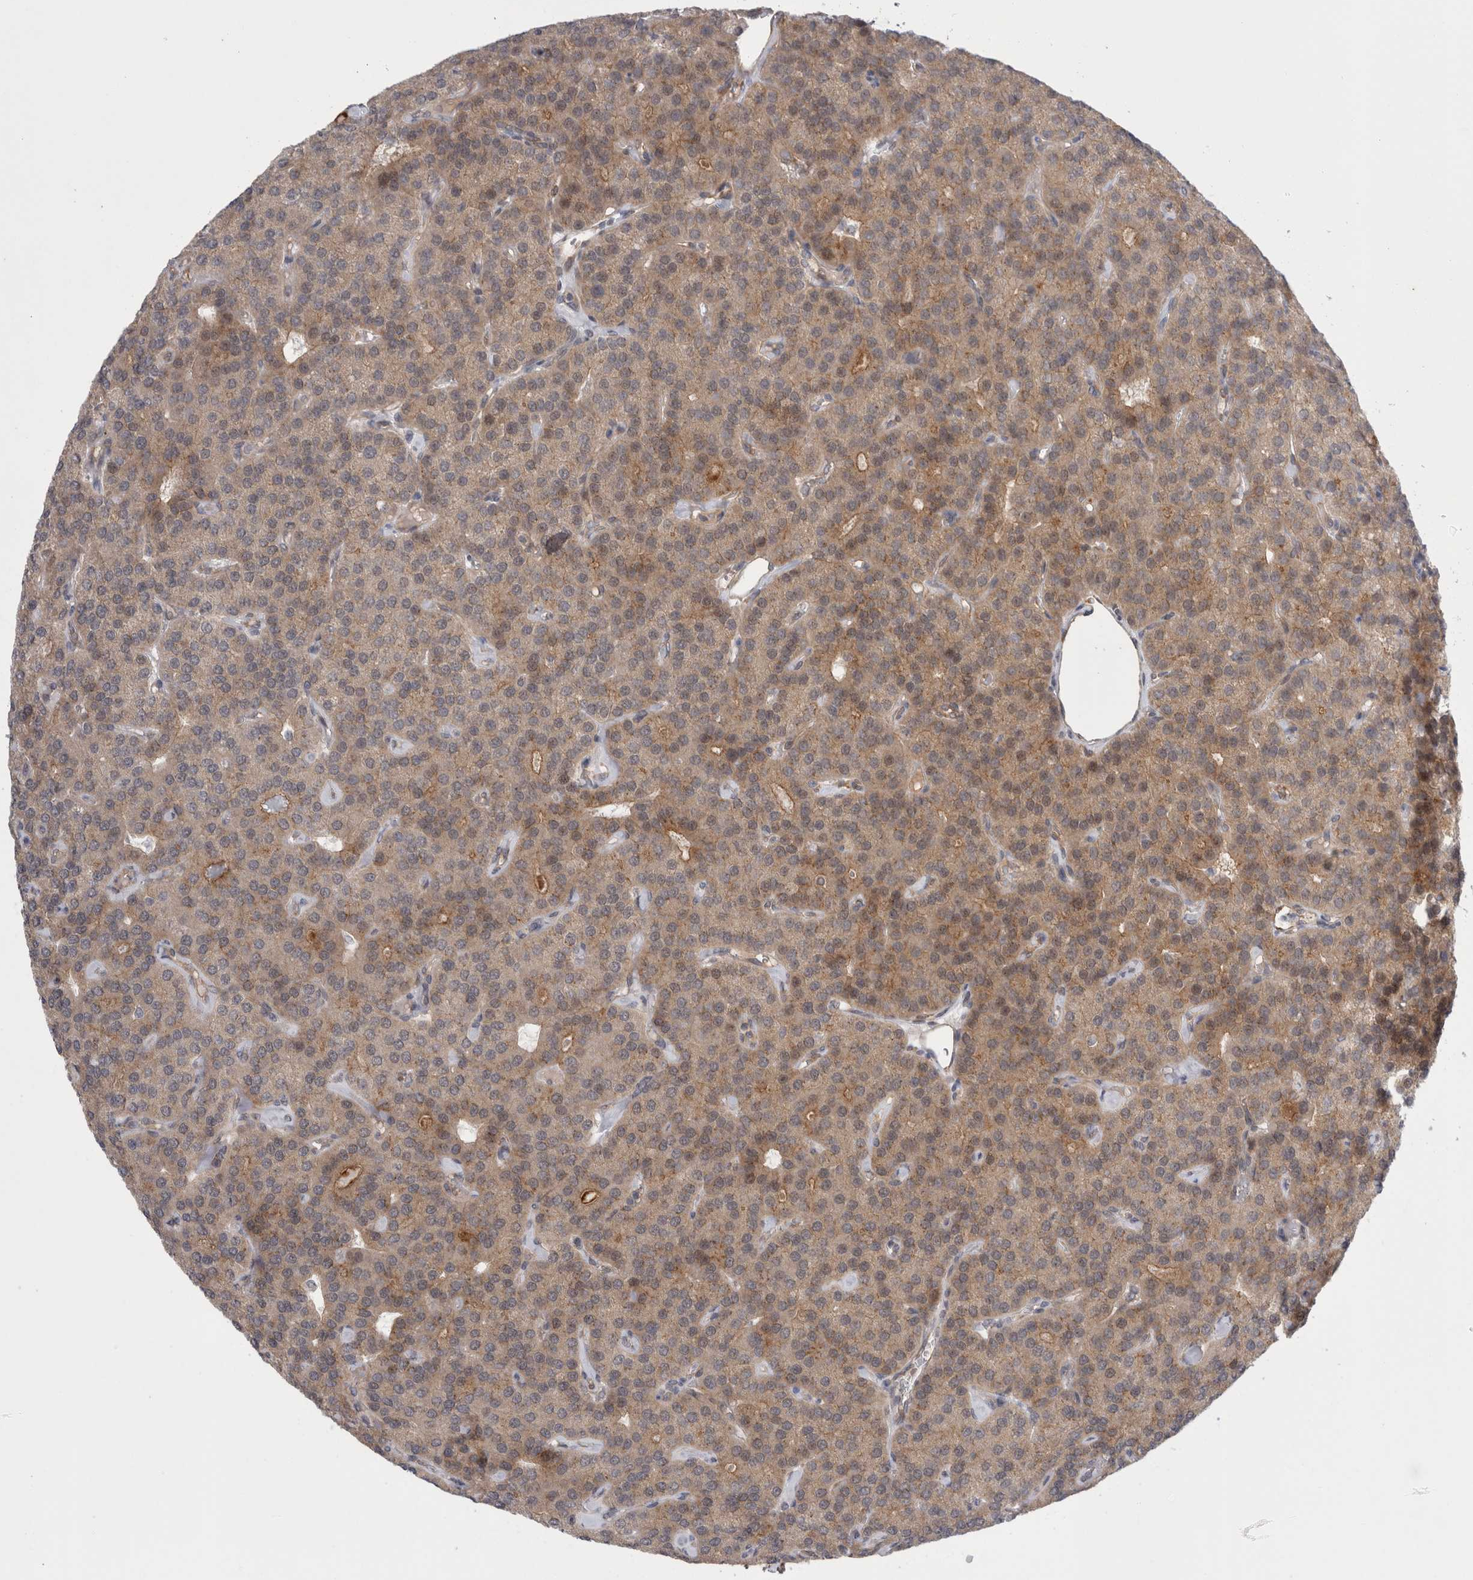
{"staining": {"intensity": "moderate", "quantity": "25%-75%", "location": "cytoplasmic/membranous"}, "tissue": "parathyroid gland", "cell_type": "Glandular cells", "image_type": "normal", "snomed": [{"axis": "morphology", "description": "Normal tissue, NOS"}, {"axis": "morphology", "description": "Adenoma, NOS"}, {"axis": "topography", "description": "Parathyroid gland"}], "caption": "A histopathology image of parathyroid gland stained for a protein shows moderate cytoplasmic/membranous brown staining in glandular cells.", "gene": "TAFA5", "patient": {"sex": "female", "age": 86}}